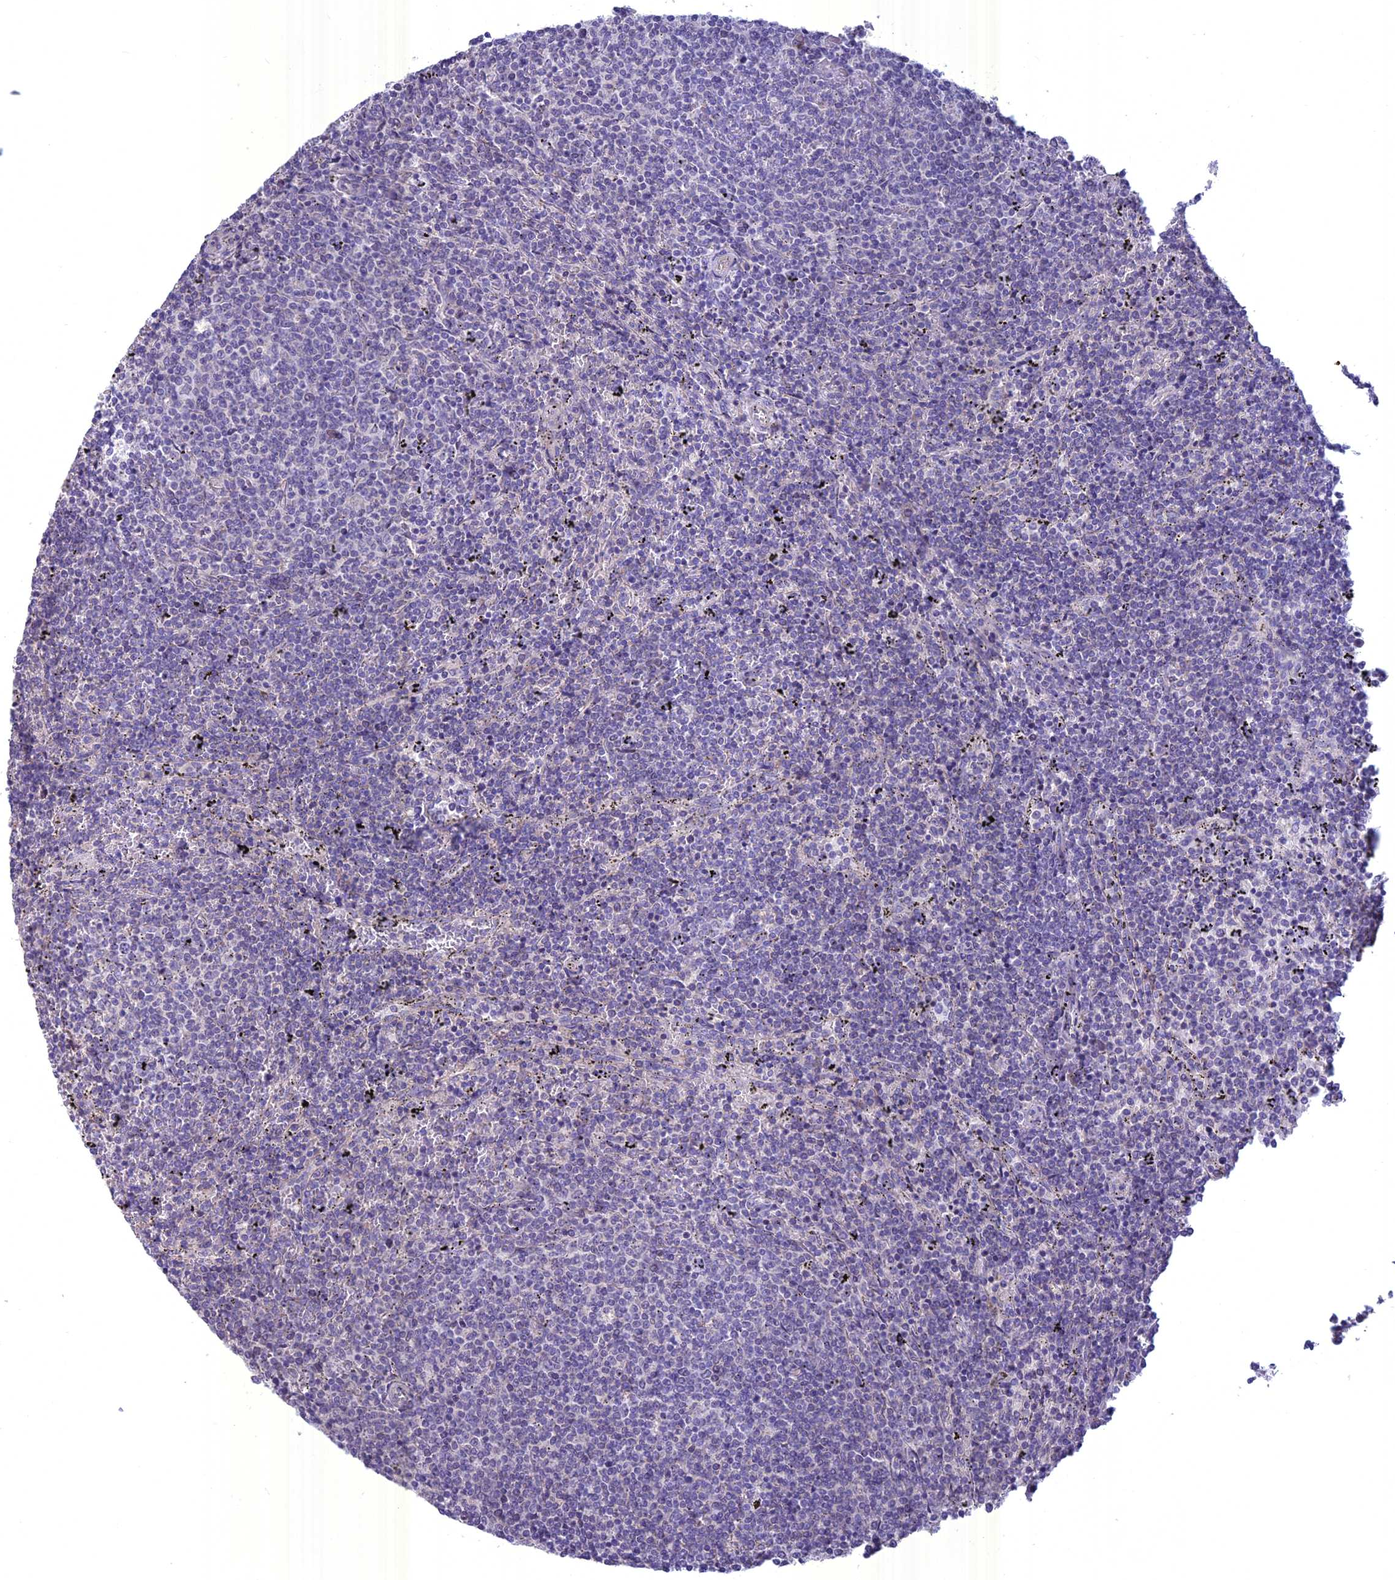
{"staining": {"intensity": "negative", "quantity": "none", "location": "none"}, "tissue": "lymphoma", "cell_type": "Tumor cells", "image_type": "cancer", "snomed": [{"axis": "morphology", "description": "Malignant lymphoma, non-Hodgkin's type, Low grade"}, {"axis": "topography", "description": "Spleen"}], "caption": "This is an immunohistochemistry (IHC) histopathology image of human low-grade malignant lymphoma, non-Hodgkin's type. There is no staining in tumor cells.", "gene": "SPHKAP", "patient": {"sex": "female", "age": 50}}